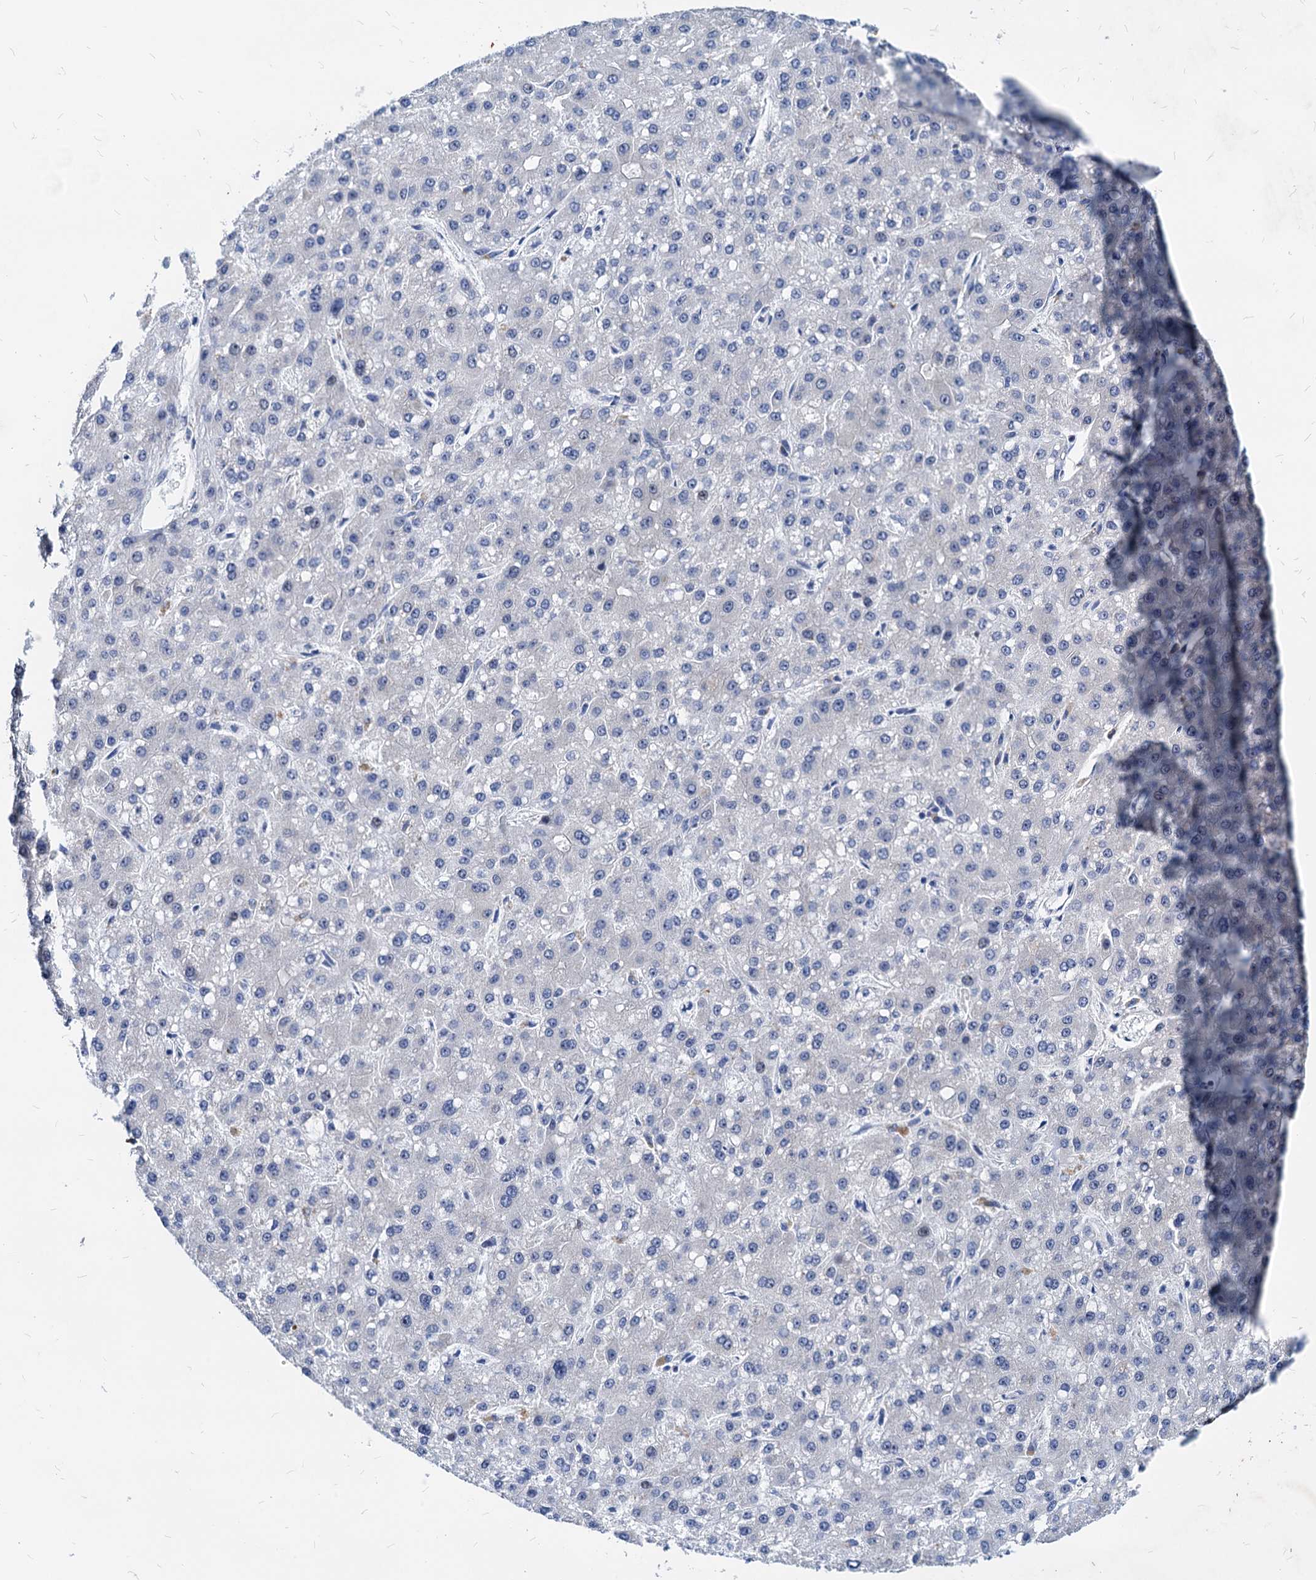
{"staining": {"intensity": "negative", "quantity": "none", "location": "none"}, "tissue": "liver cancer", "cell_type": "Tumor cells", "image_type": "cancer", "snomed": [{"axis": "morphology", "description": "Carcinoma, Hepatocellular, NOS"}, {"axis": "topography", "description": "Liver"}], "caption": "Human liver cancer (hepatocellular carcinoma) stained for a protein using immunohistochemistry shows no expression in tumor cells.", "gene": "HSF2", "patient": {"sex": "male", "age": 67}}